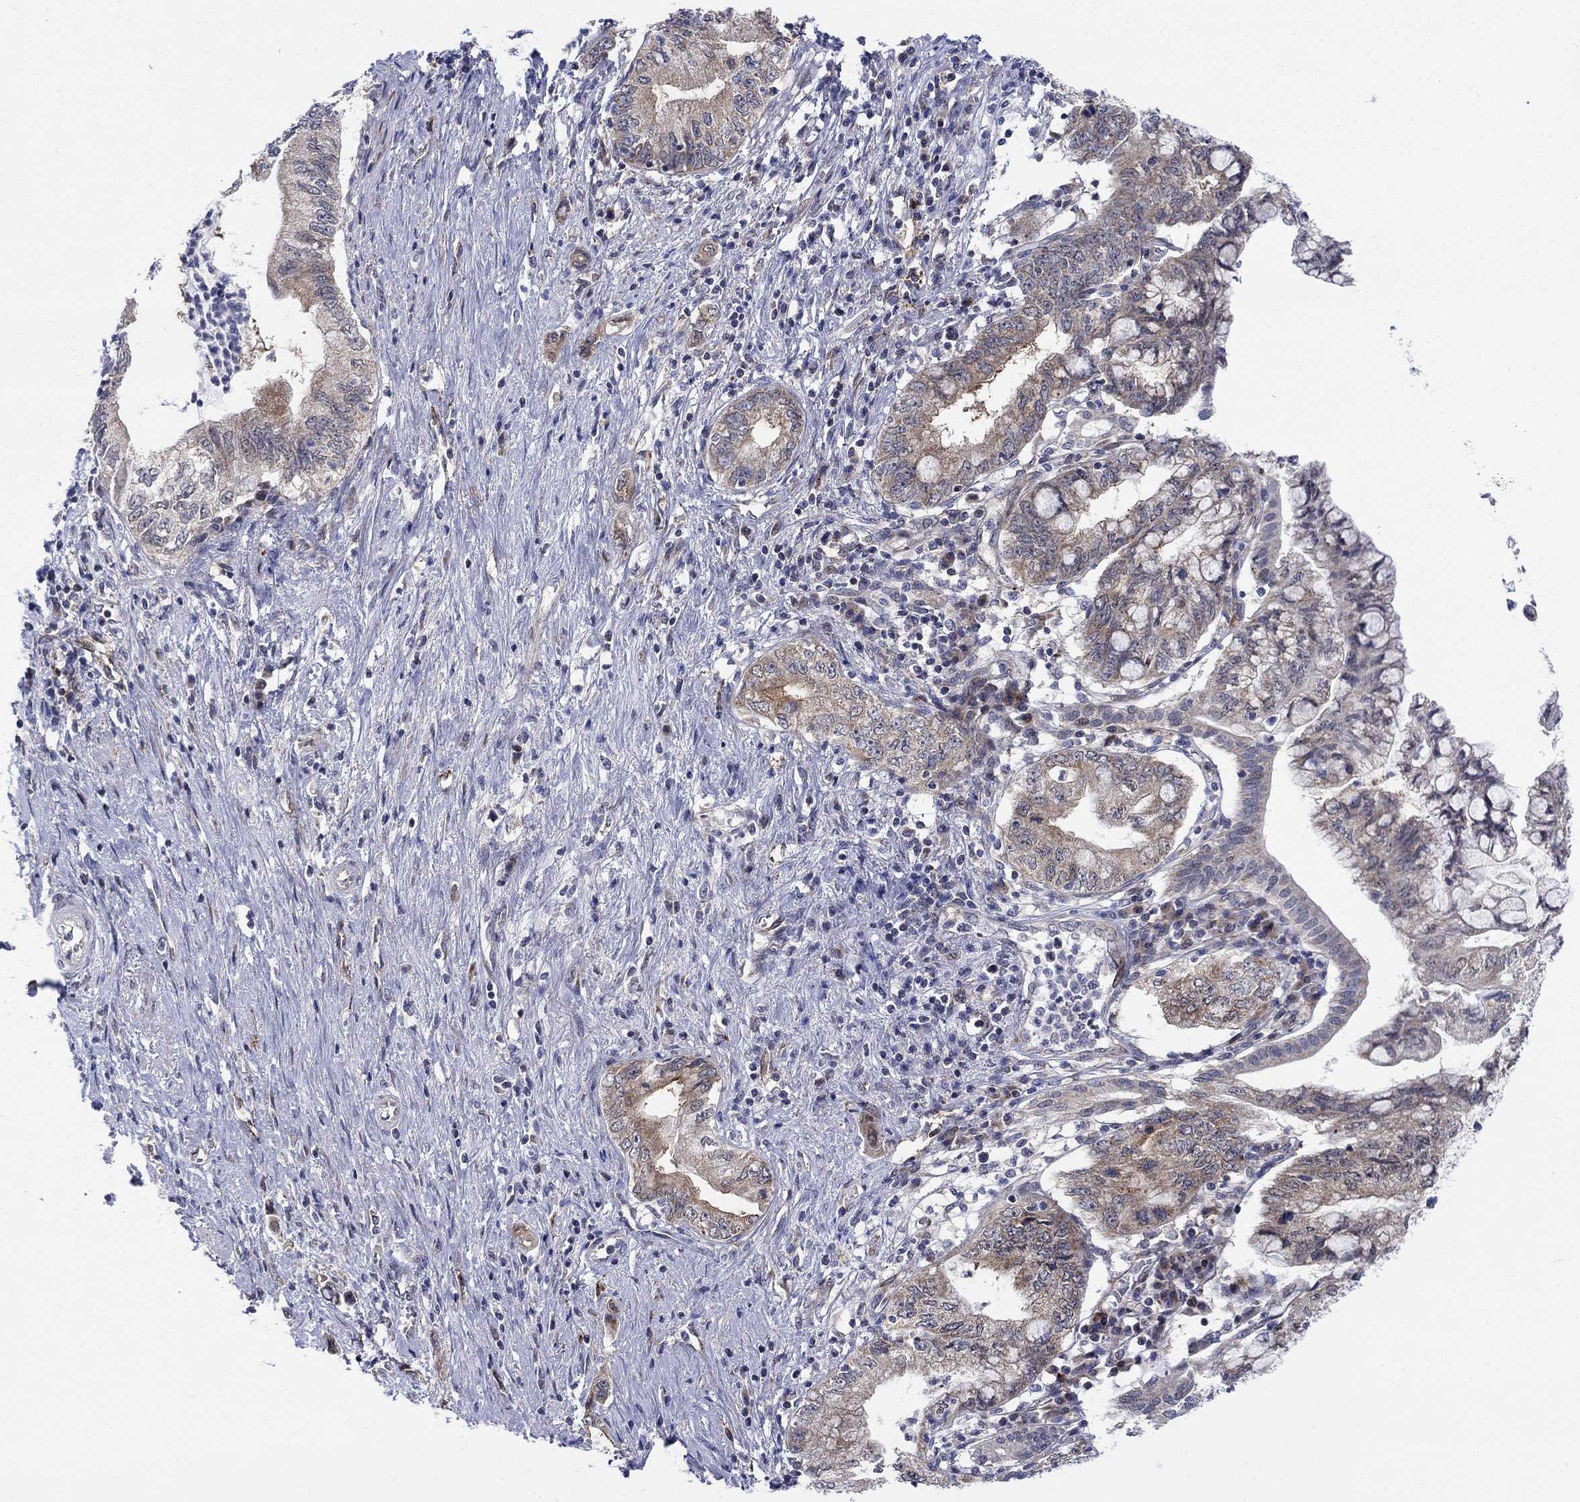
{"staining": {"intensity": "strong", "quantity": "25%-75%", "location": "cytoplasmic/membranous"}, "tissue": "pancreatic cancer", "cell_type": "Tumor cells", "image_type": "cancer", "snomed": [{"axis": "morphology", "description": "Adenocarcinoma, NOS"}, {"axis": "topography", "description": "Pancreas"}], "caption": "About 25%-75% of tumor cells in pancreatic adenocarcinoma display strong cytoplasmic/membranous protein expression as visualized by brown immunohistochemical staining.", "gene": "SLC35F2", "patient": {"sex": "female", "age": 73}}